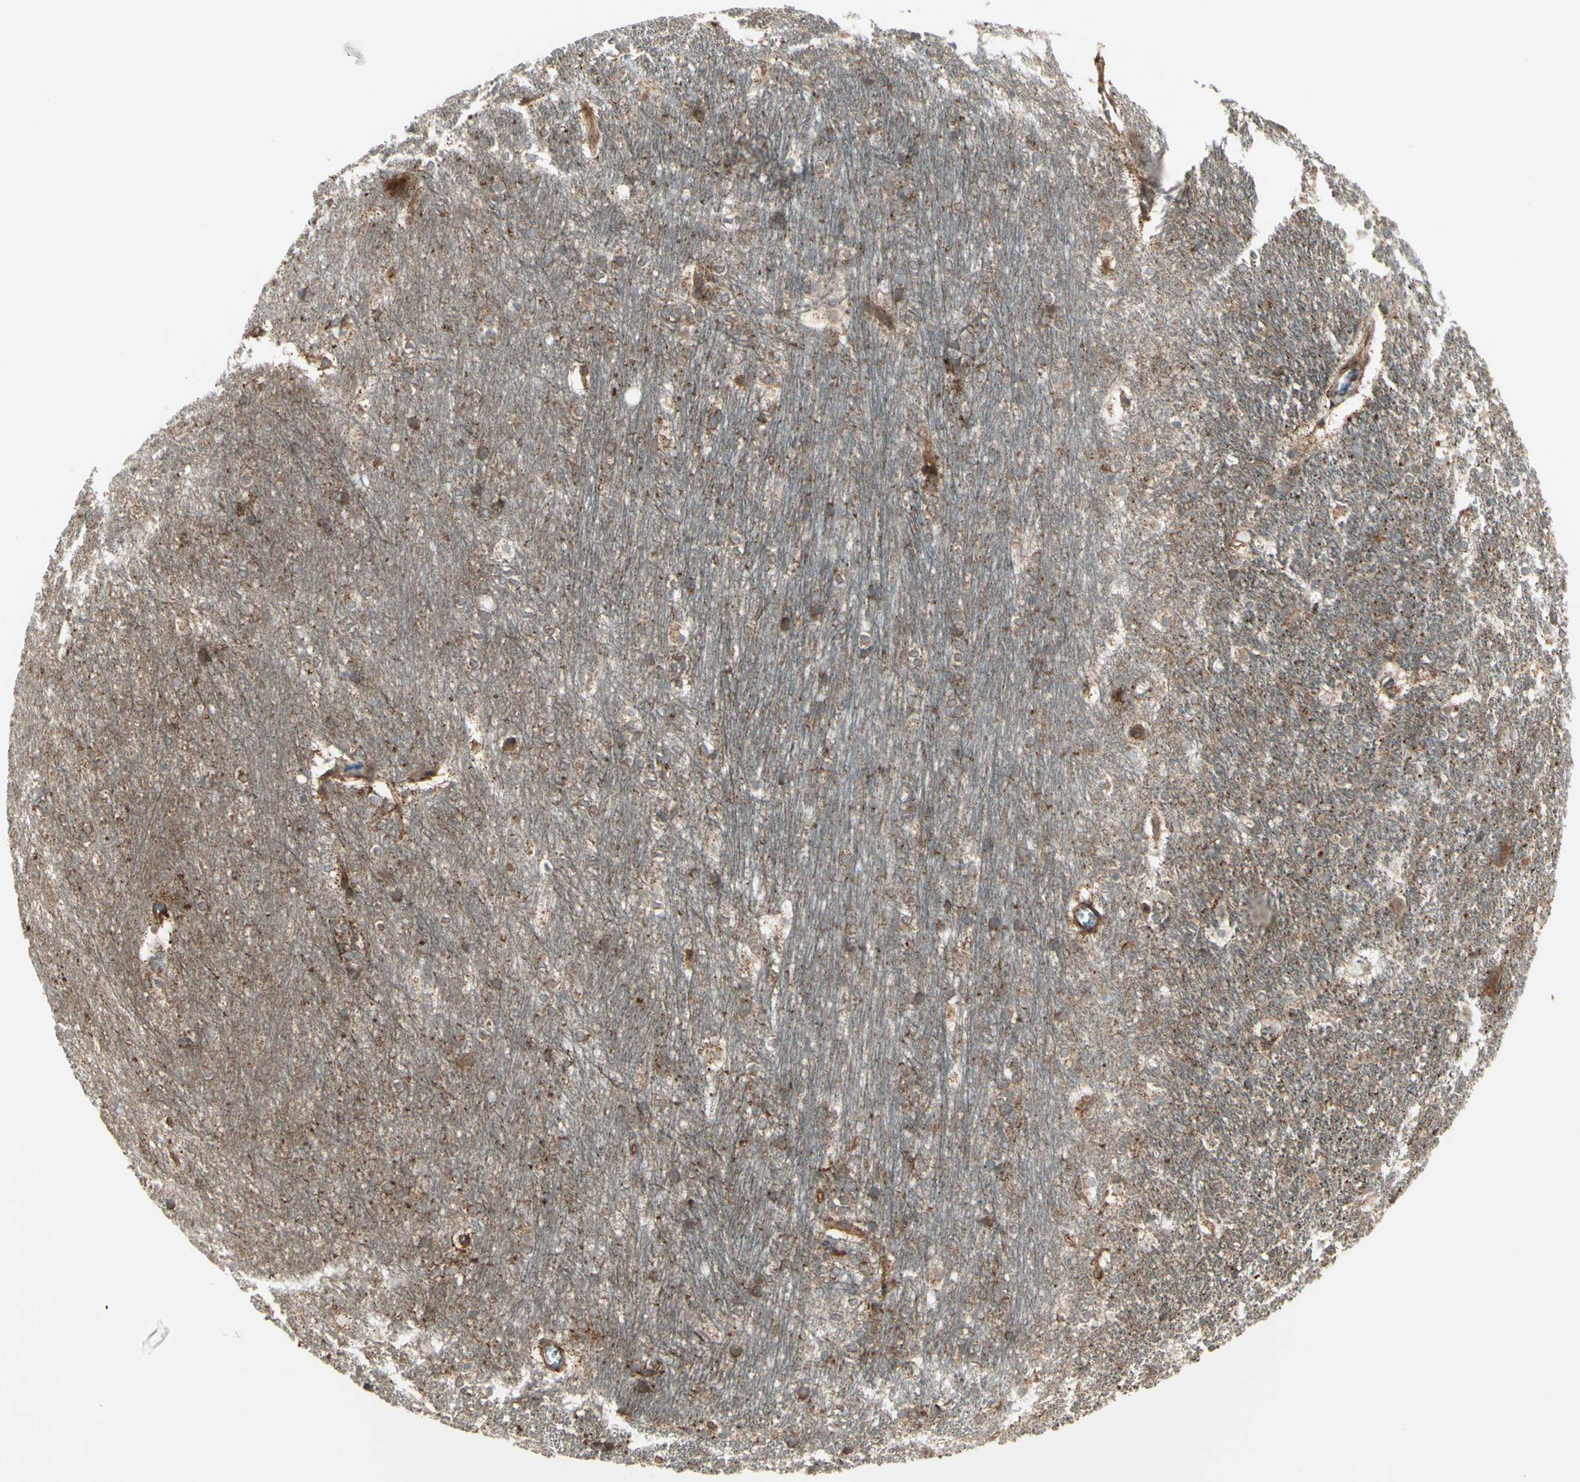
{"staining": {"intensity": "moderate", "quantity": "25%-75%", "location": "cytoplasmic/membranous"}, "tissue": "hippocampus", "cell_type": "Glial cells", "image_type": "normal", "snomed": [{"axis": "morphology", "description": "Normal tissue, NOS"}, {"axis": "topography", "description": "Hippocampus"}], "caption": "Immunohistochemical staining of unremarkable human hippocampus displays medium levels of moderate cytoplasmic/membranous staining in approximately 25%-75% of glial cells.", "gene": "OSTM1", "patient": {"sex": "female", "age": 19}}